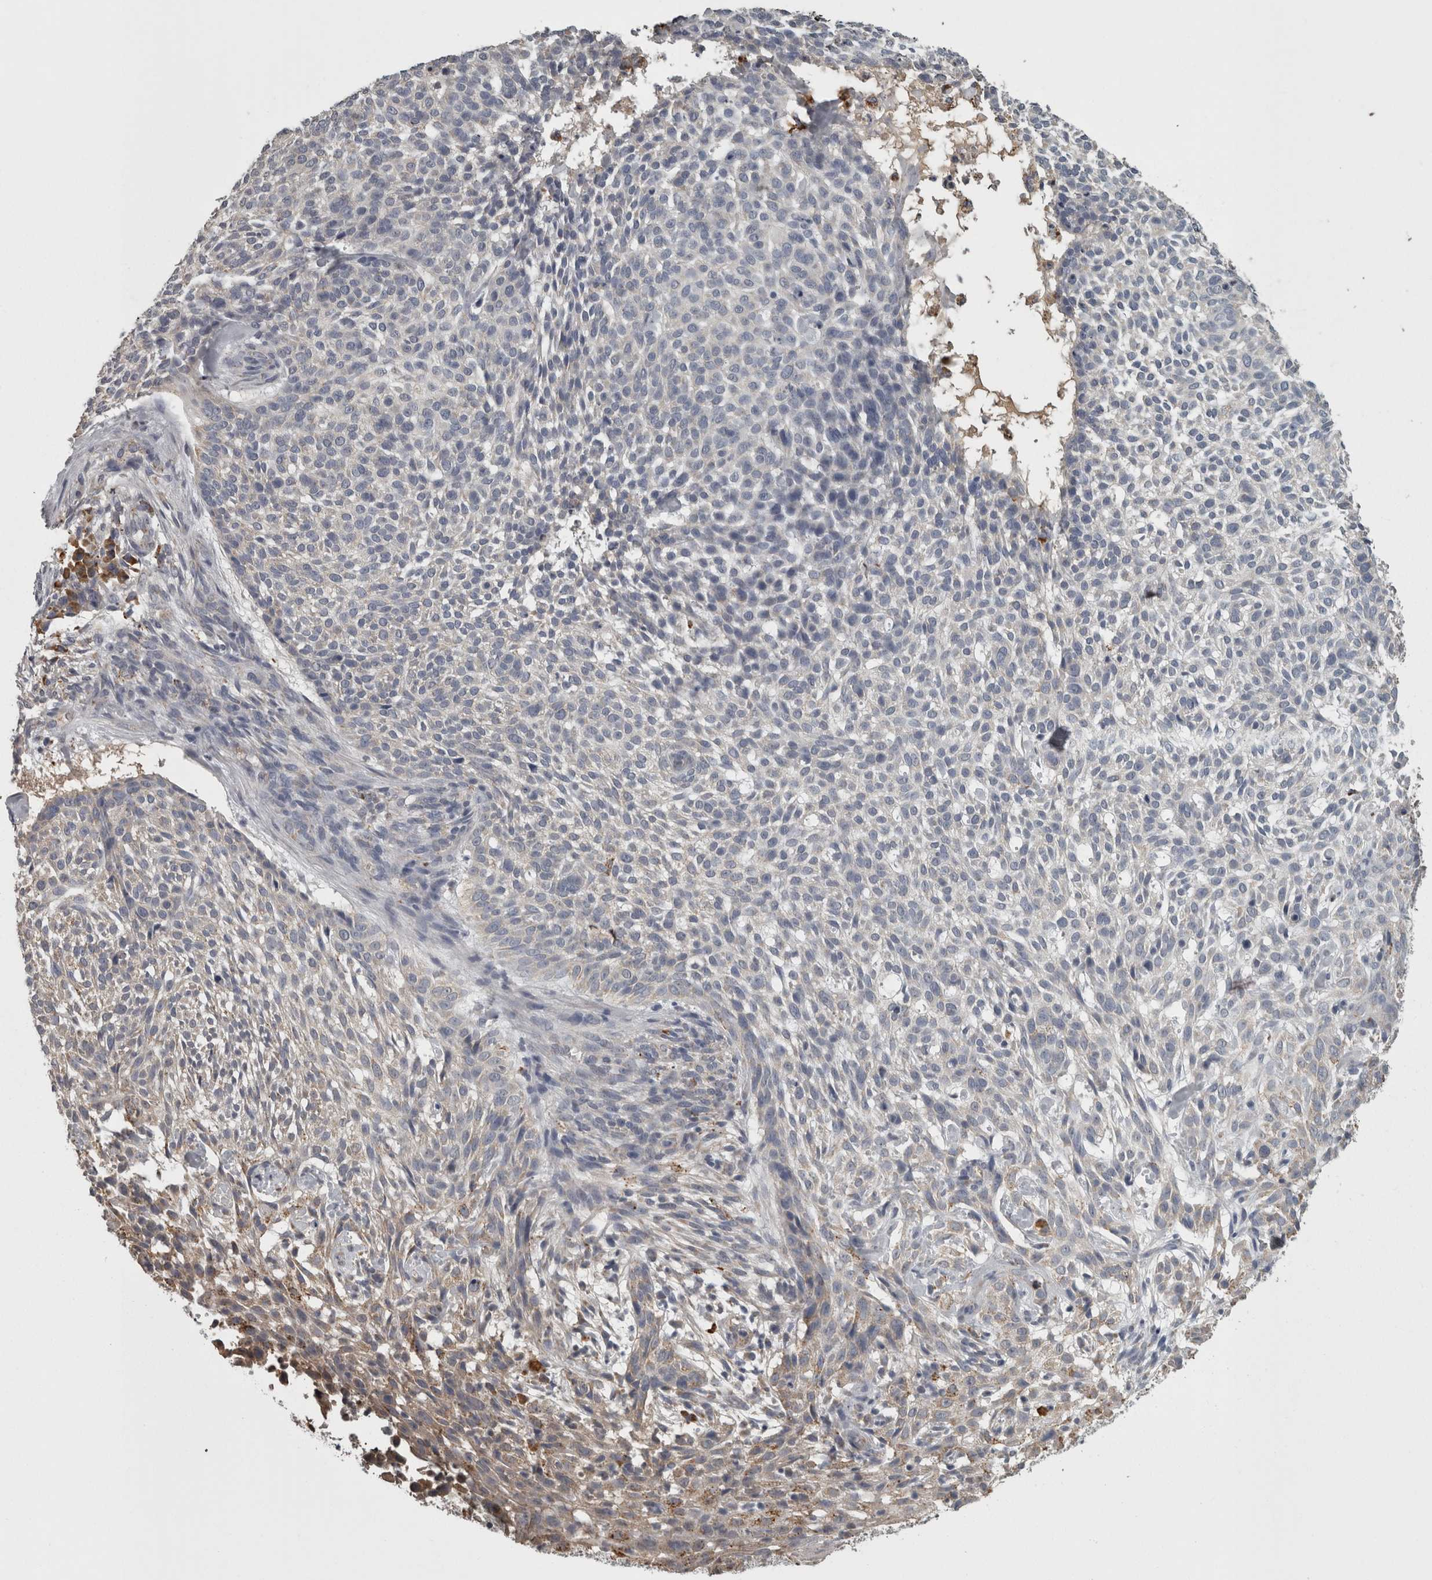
{"staining": {"intensity": "negative", "quantity": "none", "location": "none"}, "tissue": "skin cancer", "cell_type": "Tumor cells", "image_type": "cancer", "snomed": [{"axis": "morphology", "description": "Basal cell carcinoma"}, {"axis": "topography", "description": "Skin"}], "caption": "Immunohistochemistry histopathology image of human skin cancer stained for a protein (brown), which reveals no positivity in tumor cells.", "gene": "FRK", "patient": {"sex": "female", "age": 64}}